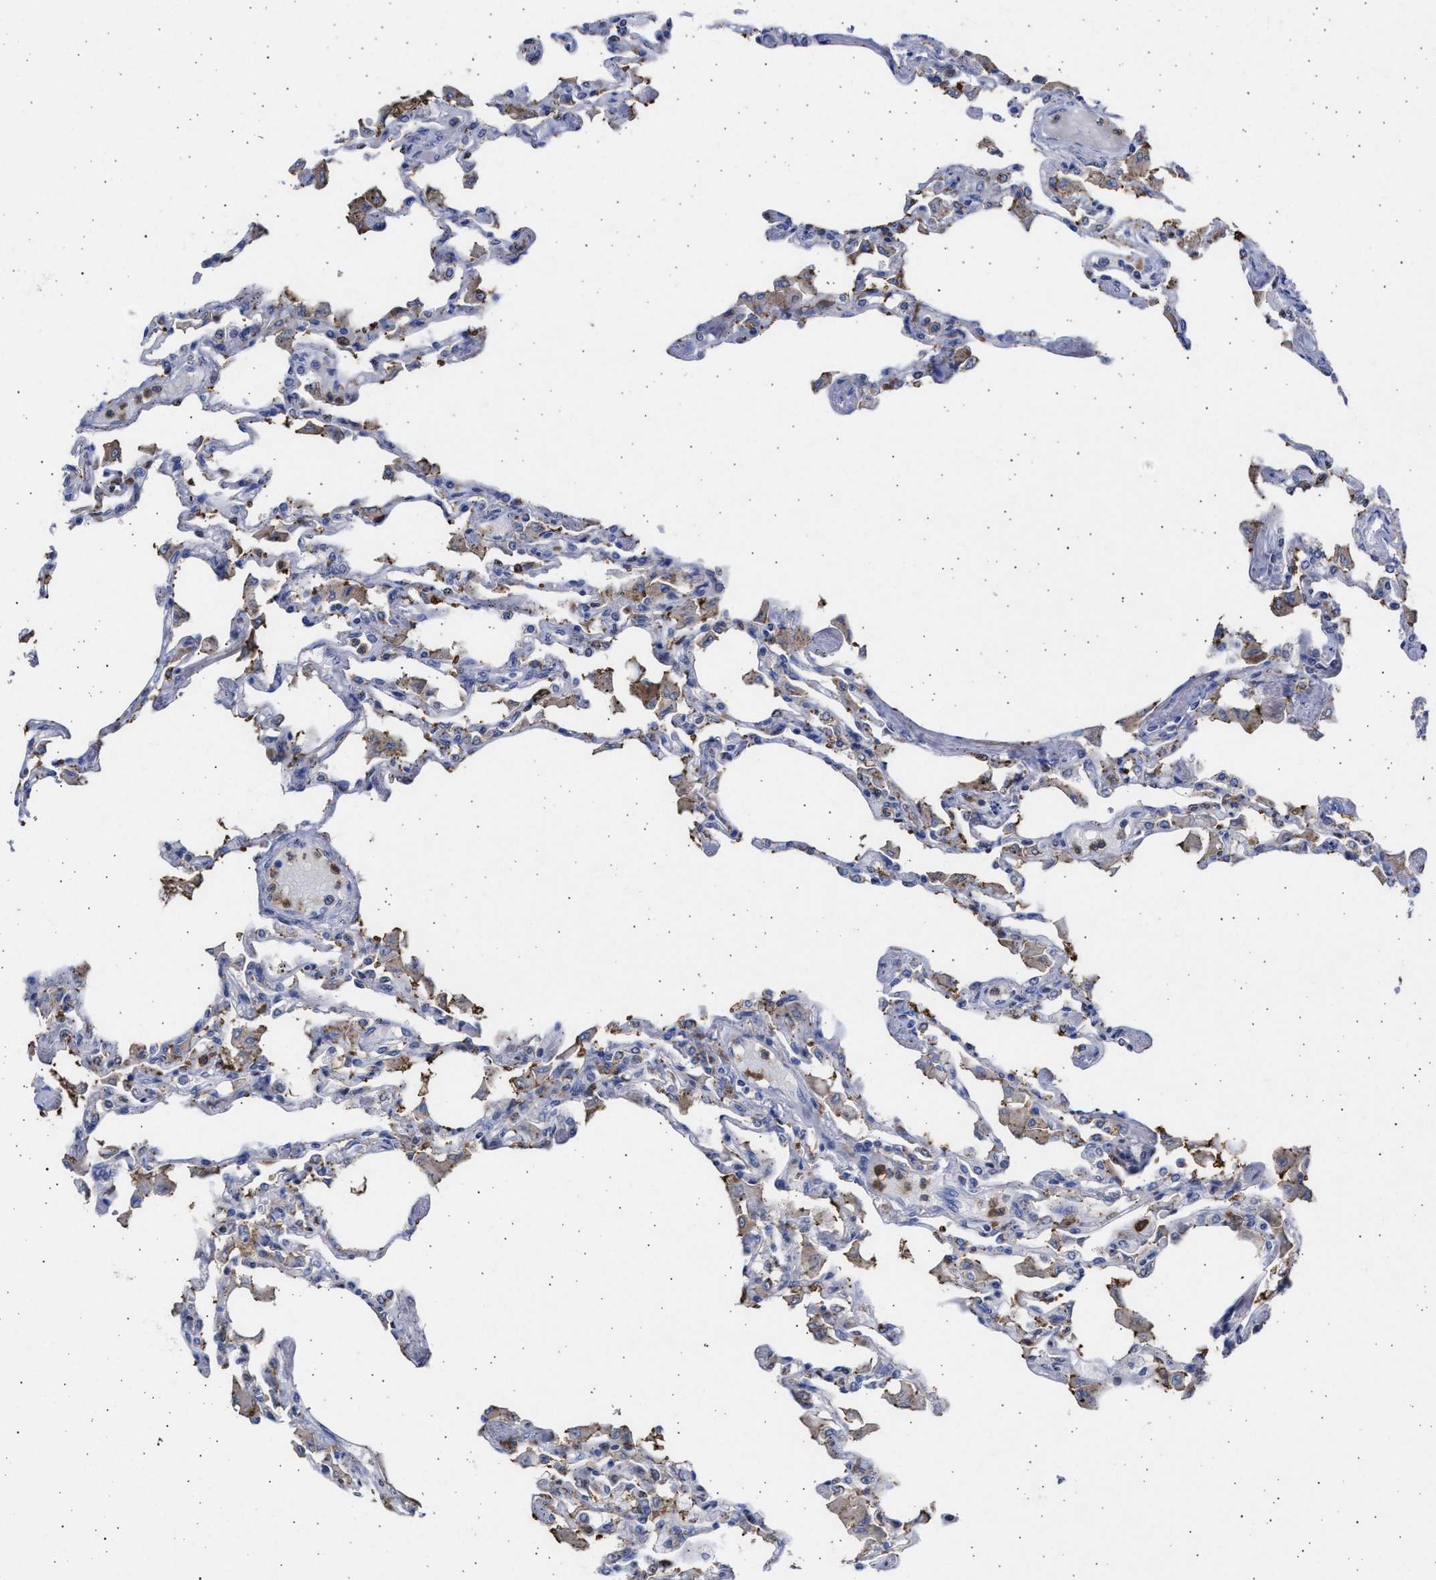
{"staining": {"intensity": "weak", "quantity": "<25%", "location": "cytoplasmic/membranous"}, "tissue": "lung", "cell_type": "Alveolar cells", "image_type": "normal", "snomed": [{"axis": "morphology", "description": "Normal tissue, NOS"}, {"axis": "topography", "description": "Bronchus"}, {"axis": "topography", "description": "Lung"}], "caption": "The image displays no staining of alveolar cells in benign lung.", "gene": "FCER1A", "patient": {"sex": "female", "age": 49}}